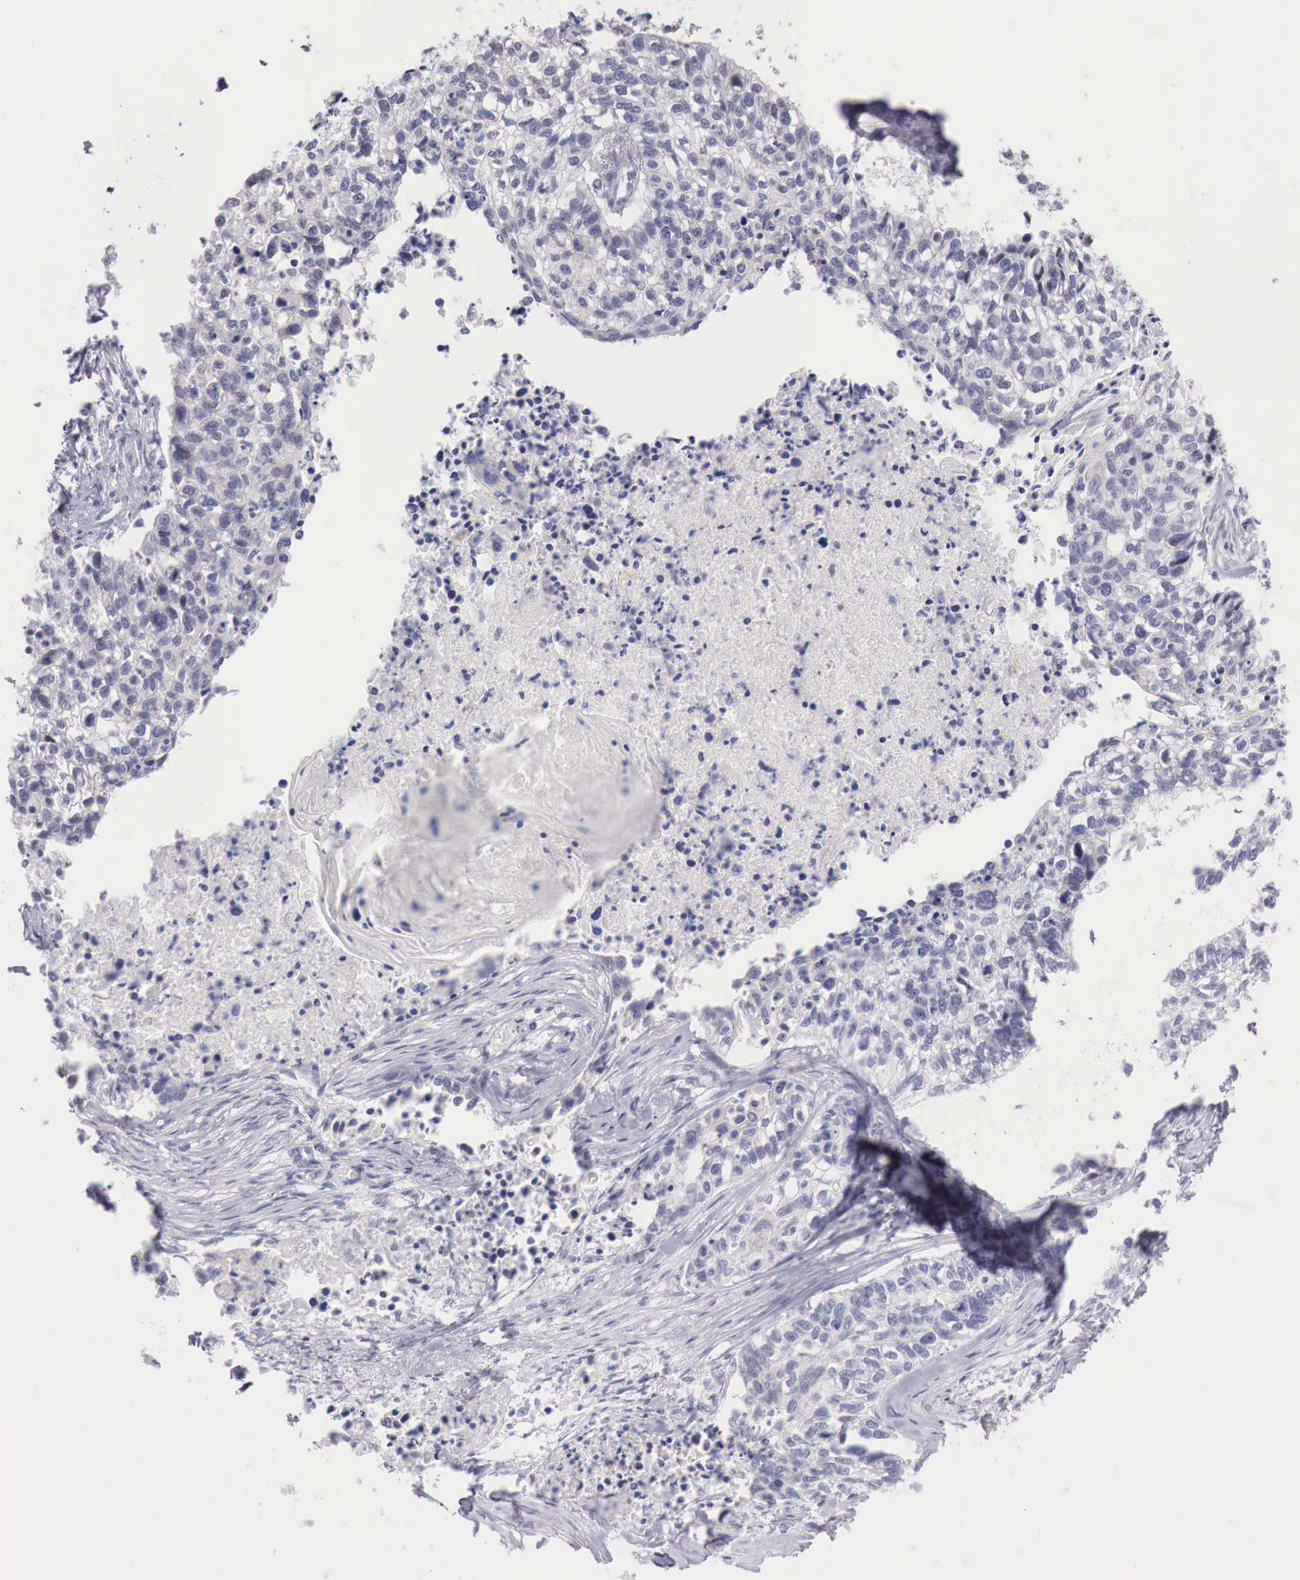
{"staining": {"intensity": "negative", "quantity": "none", "location": "none"}, "tissue": "lung cancer", "cell_type": "Tumor cells", "image_type": "cancer", "snomed": [{"axis": "morphology", "description": "Squamous cell carcinoma, NOS"}, {"axis": "topography", "description": "Lymph node"}, {"axis": "topography", "description": "Lung"}], "caption": "Immunohistochemical staining of squamous cell carcinoma (lung) demonstrates no significant positivity in tumor cells.", "gene": "TRIM13", "patient": {"sex": "male", "age": 74}}